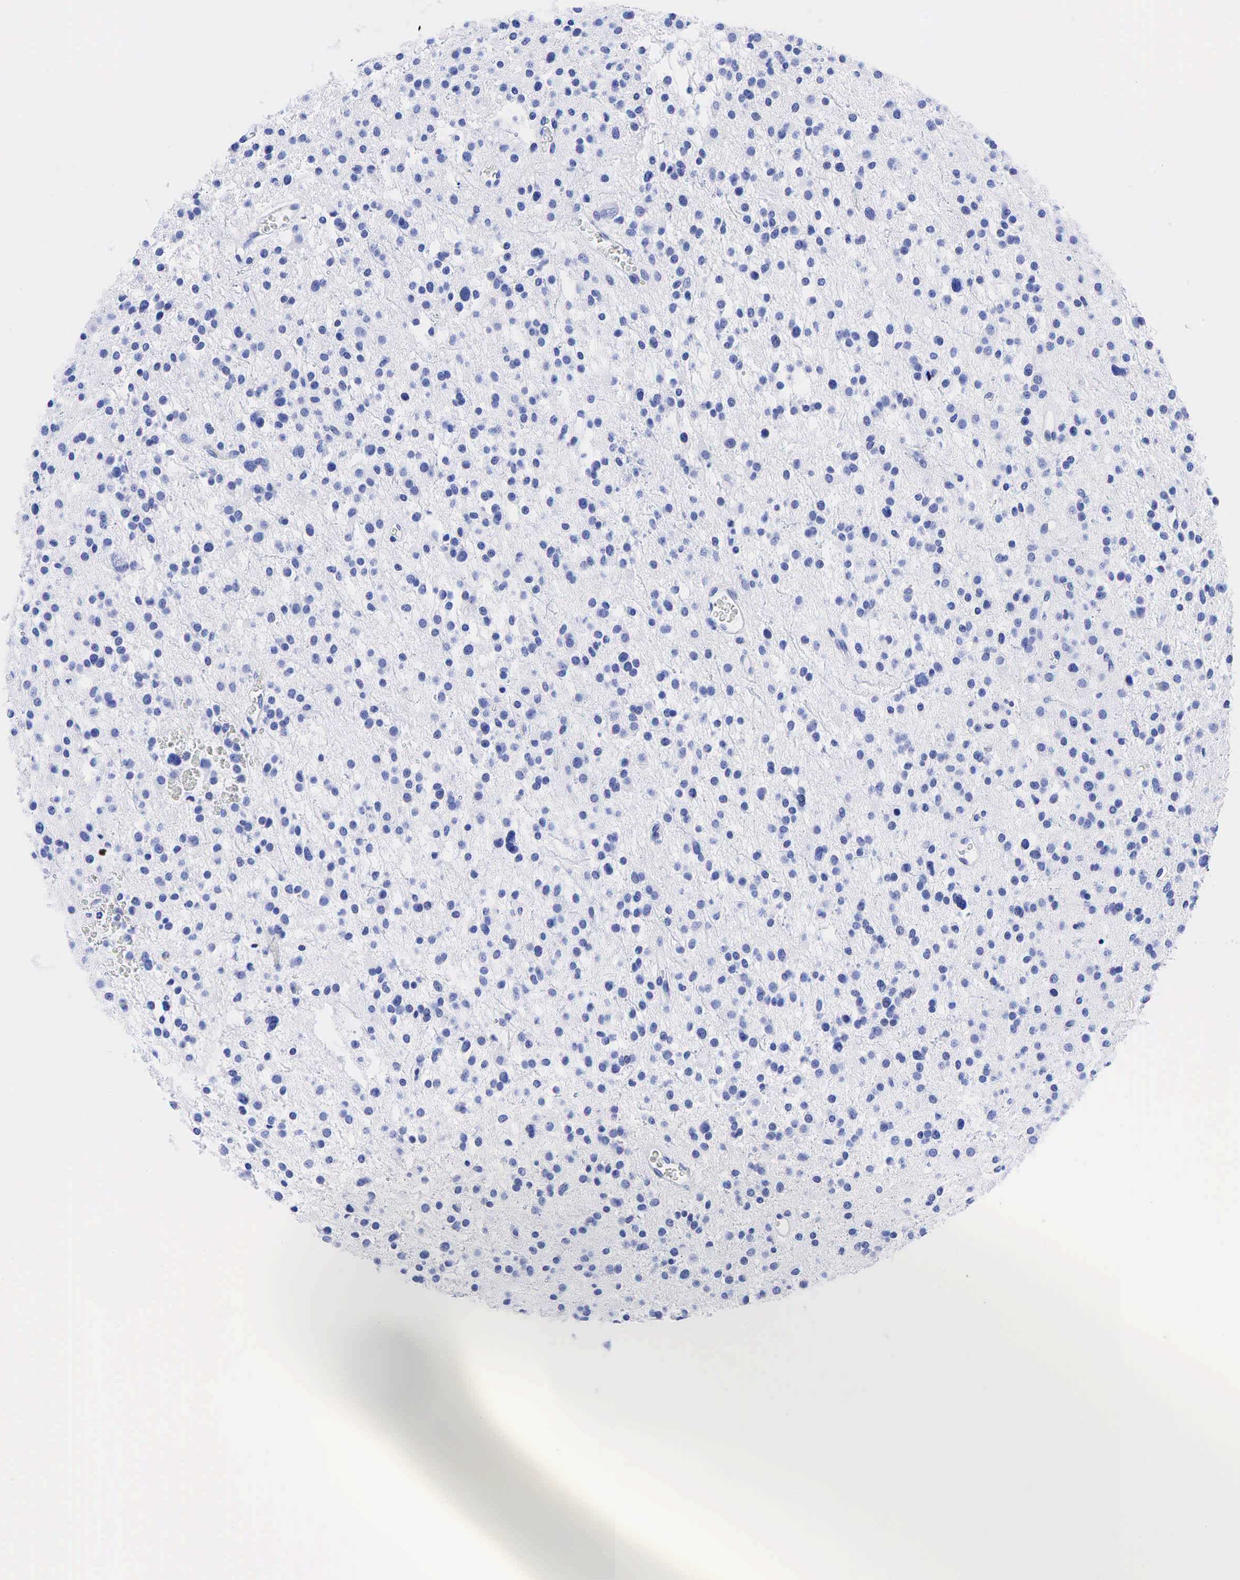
{"staining": {"intensity": "negative", "quantity": "none", "location": "none"}, "tissue": "glioma", "cell_type": "Tumor cells", "image_type": "cancer", "snomed": [{"axis": "morphology", "description": "Glioma, malignant, Low grade"}, {"axis": "topography", "description": "Brain"}], "caption": "The immunohistochemistry (IHC) image has no significant expression in tumor cells of malignant glioma (low-grade) tissue.", "gene": "CEACAM5", "patient": {"sex": "female", "age": 36}}